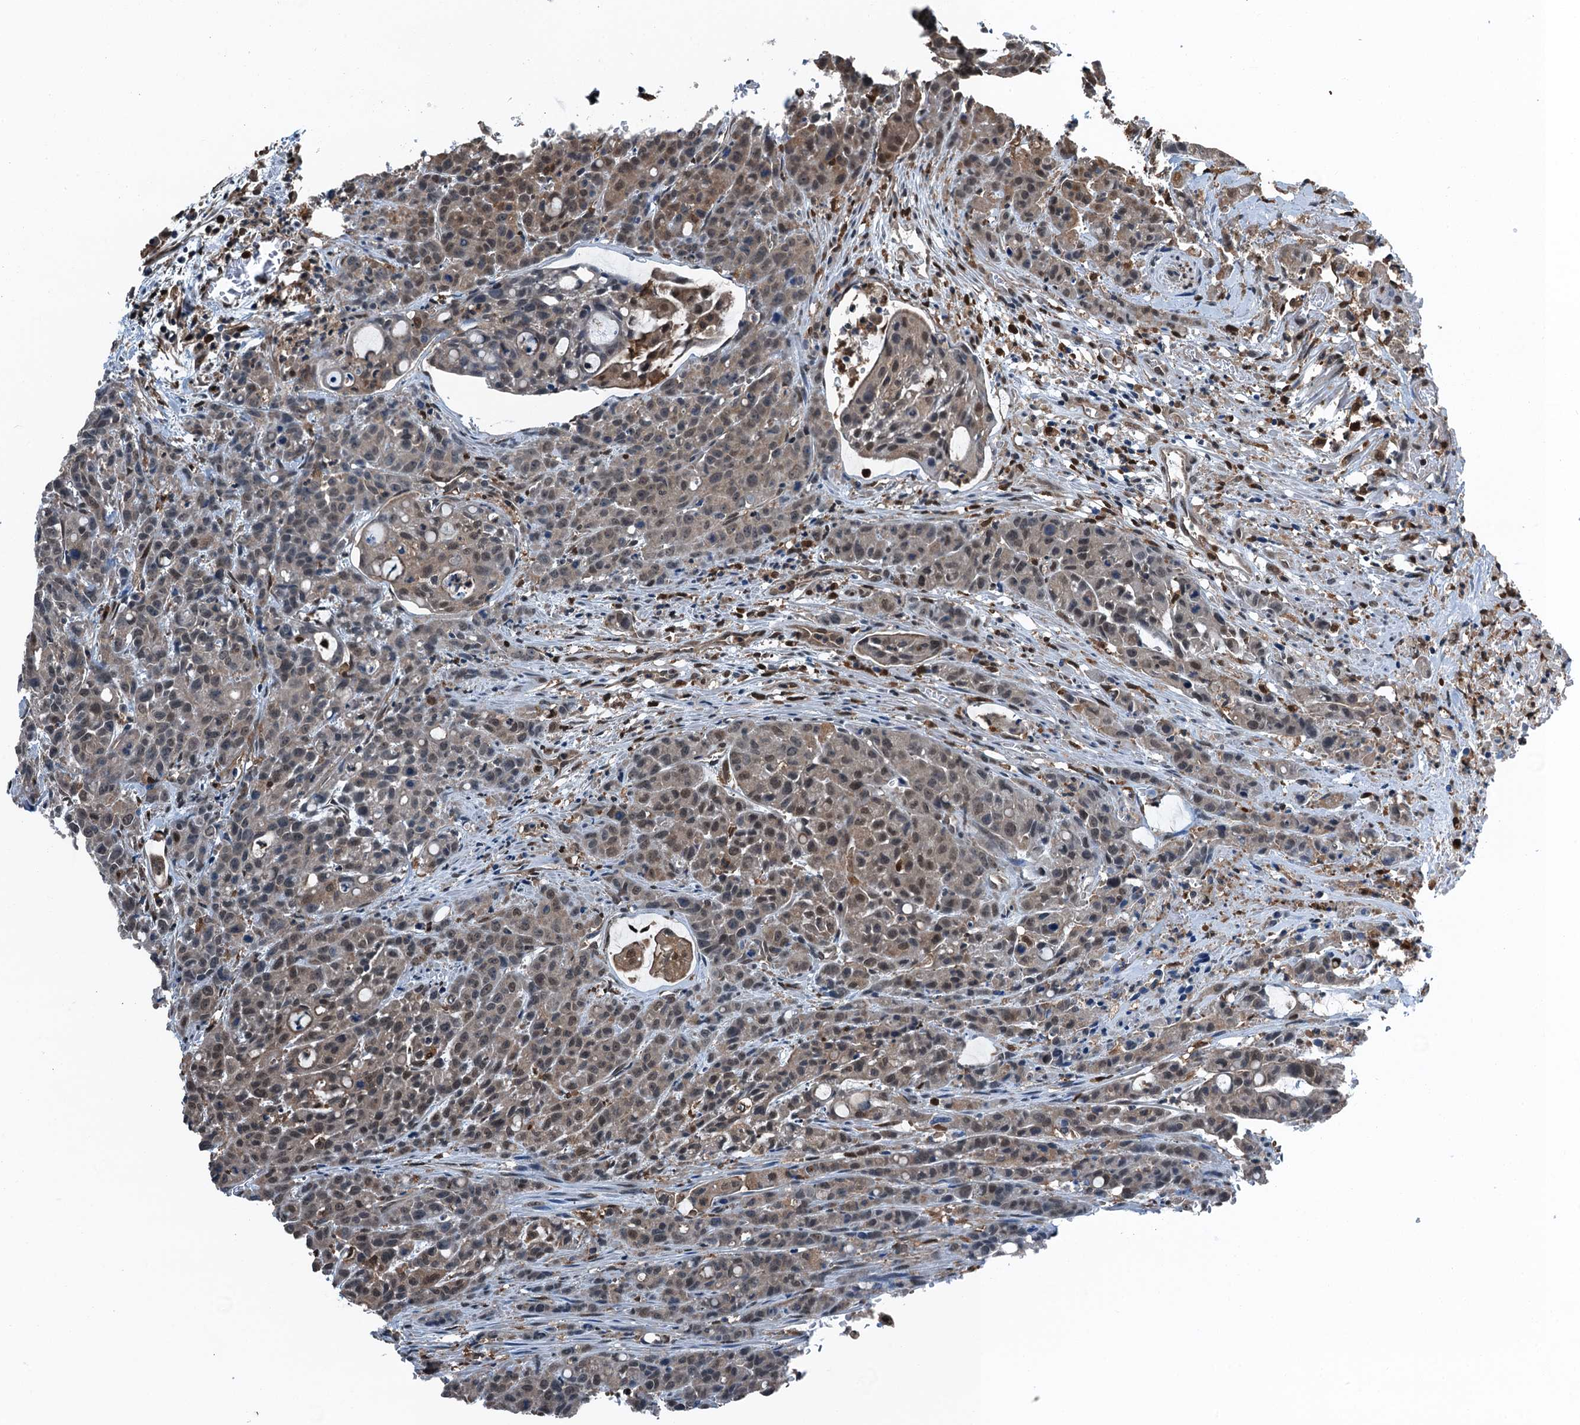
{"staining": {"intensity": "weak", "quantity": "25%-75%", "location": "cytoplasmic/membranous,nuclear"}, "tissue": "colorectal cancer", "cell_type": "Tumor cells", "image_type": "cancer", "snomed": [{"axis": "morphology", "description": "Adenocarcinoma, NOS"}, {"axis": "topography", "description": "Colon"}], "caption": "DAB immunohistochemical staining of colorectal cancer (adenocarcinoma) exhibits weak cytoplasmic/membranous and nuclear protein expression in about 25%-75% of tumor cells. (DAB (3,3'-diaminobenzidine) IHC with brightfield microscopy, high magnification).", "gene": "RNH1", "patient": {"sex": "male", "age": 62}}